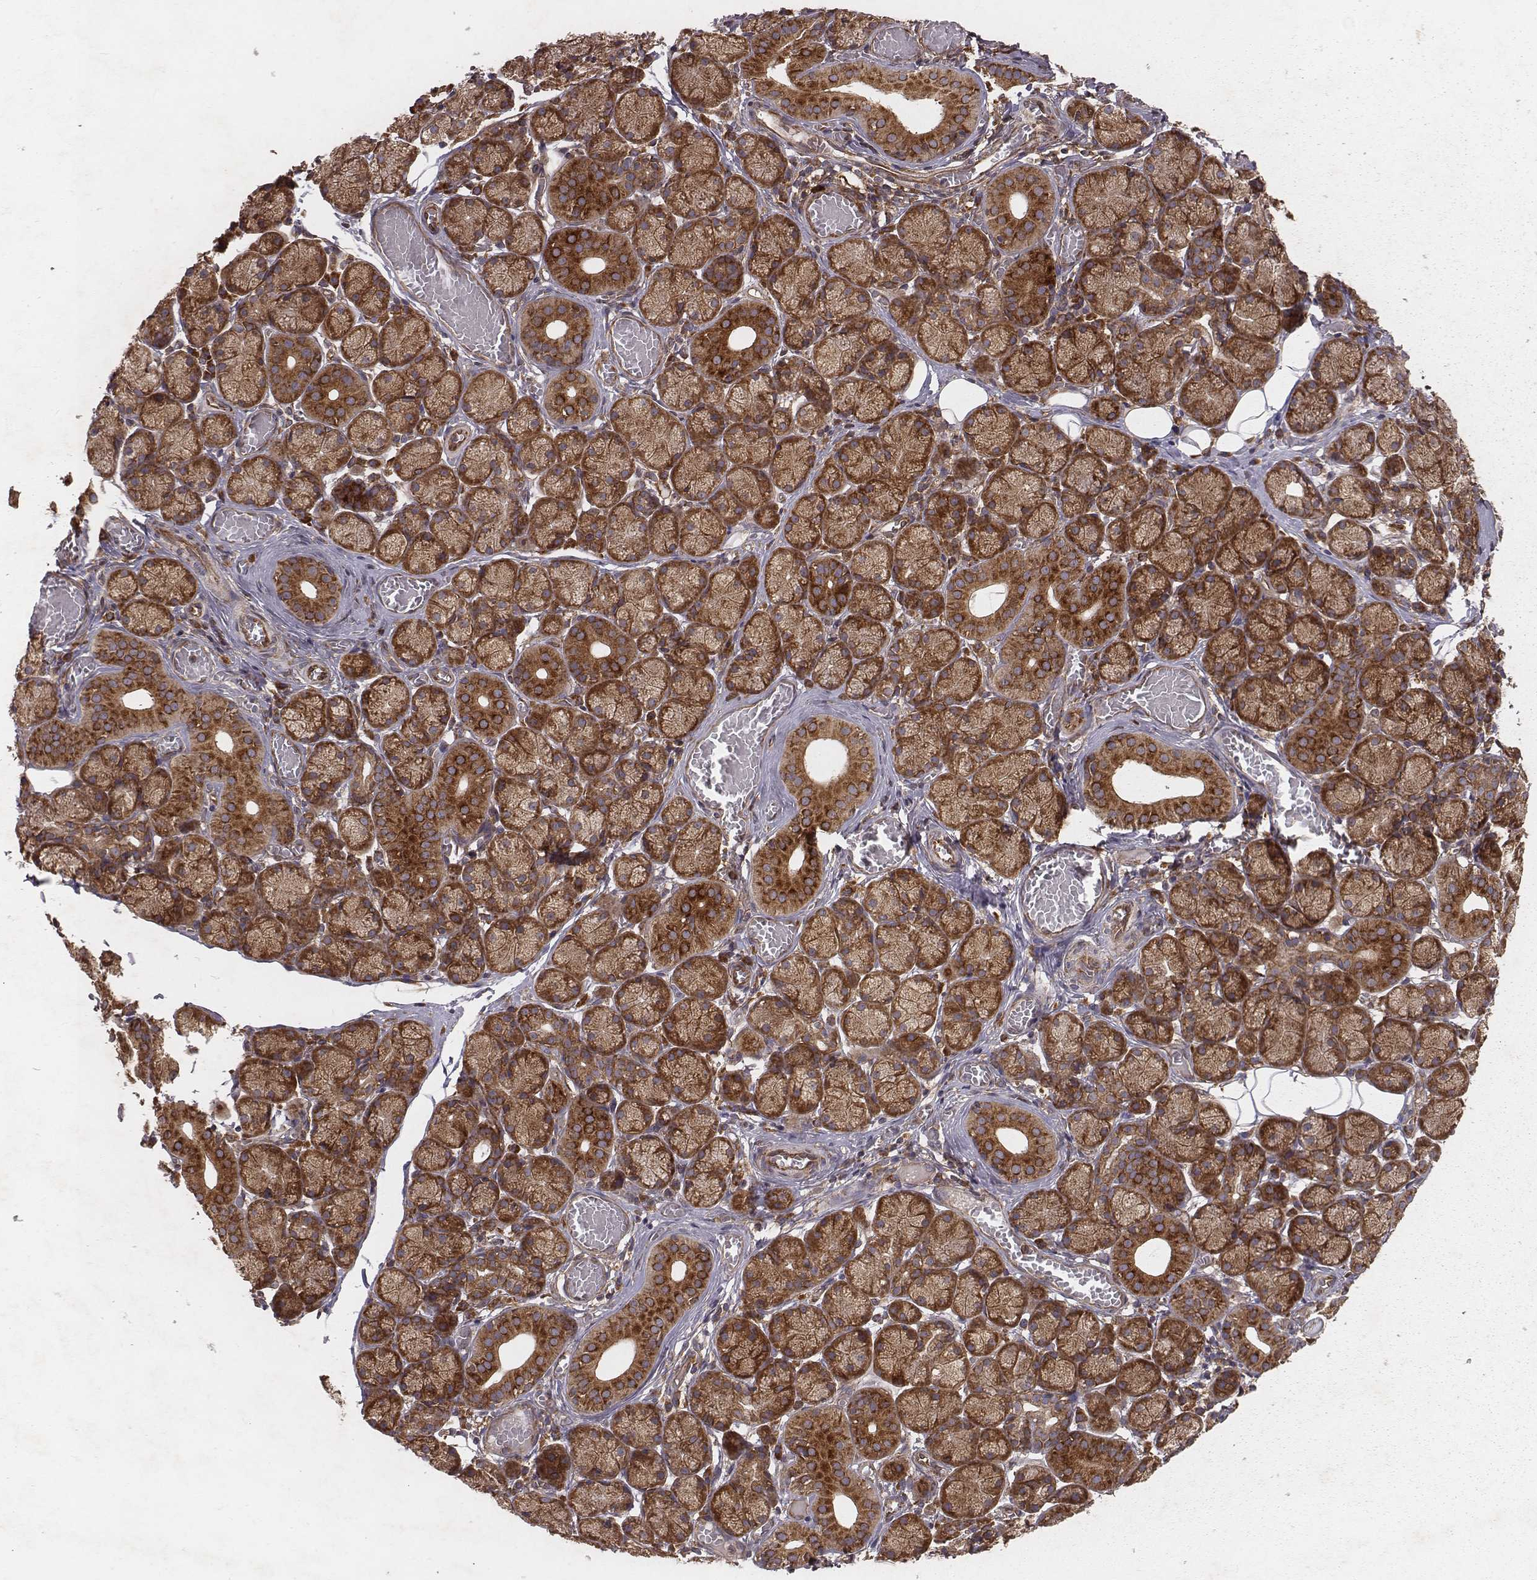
{"staining": {"intensity": "strong", "quantity": ">75%", "location": "cytoplasmic/membranous"}, "tissue": "salivary gland", "cell_type": "Glandular cells", "image_type": "normal", "snomed": [{"axis": "morphology", "description": "Normal tissue, NOS"}, {"axis": "topography", "description": "Salivary gland"}, {"axis": "topography", "description": "Peripheral nerve tissue"}], "caption": "Glandular cells demonstrate high levels of strong cytoplasmic/membranous expression in about >75% of cells in benign salivary gland.", "gene": "TXLNA", "patient": {"sex": "female", "age": 24}}